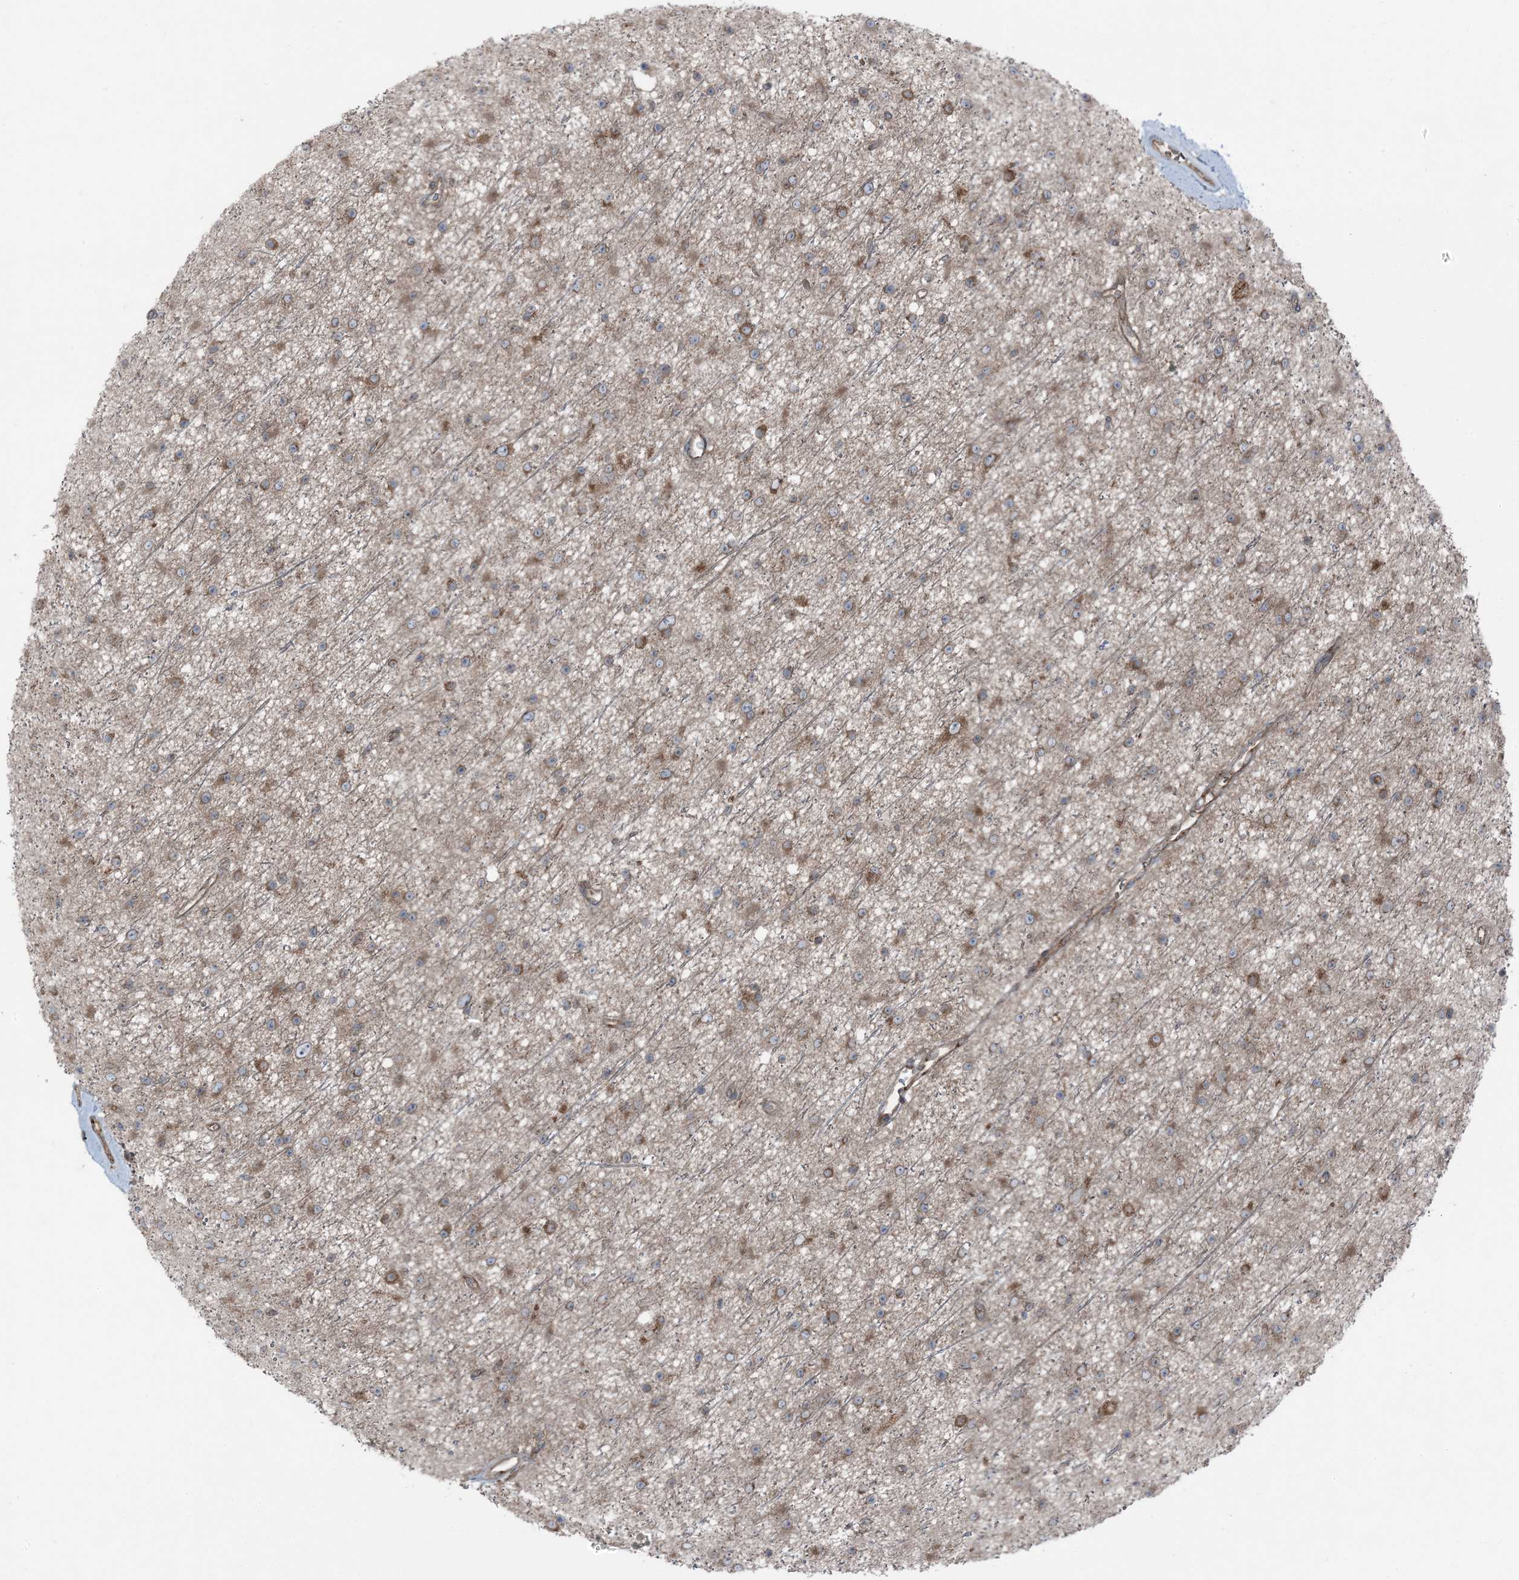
{"staining": {"intensity": "moderate", "quantity": "<25%", "location": "cytoplasmic/membranous"}, "tissue": "glioma", "cell_type": "Tumor cells", "image_type": "cancer", "snomed": [{"axis": "morphology", "description": "Glioma, malignant, Low grade"}, {"axis": "topography", "description": "Cerebral cortex"}], "caption": "An immunohistochemistry photomicrograph of tumor tissue is shown. Protein staining in brown highlights moderate cytoplasmic/membranous positivity in low-grade glioma (malignant) within tumor cells. Nuclei are stained in blue.", "gene": "RAB3GAP1", "patient": {"sex": "female", "age": 39}}